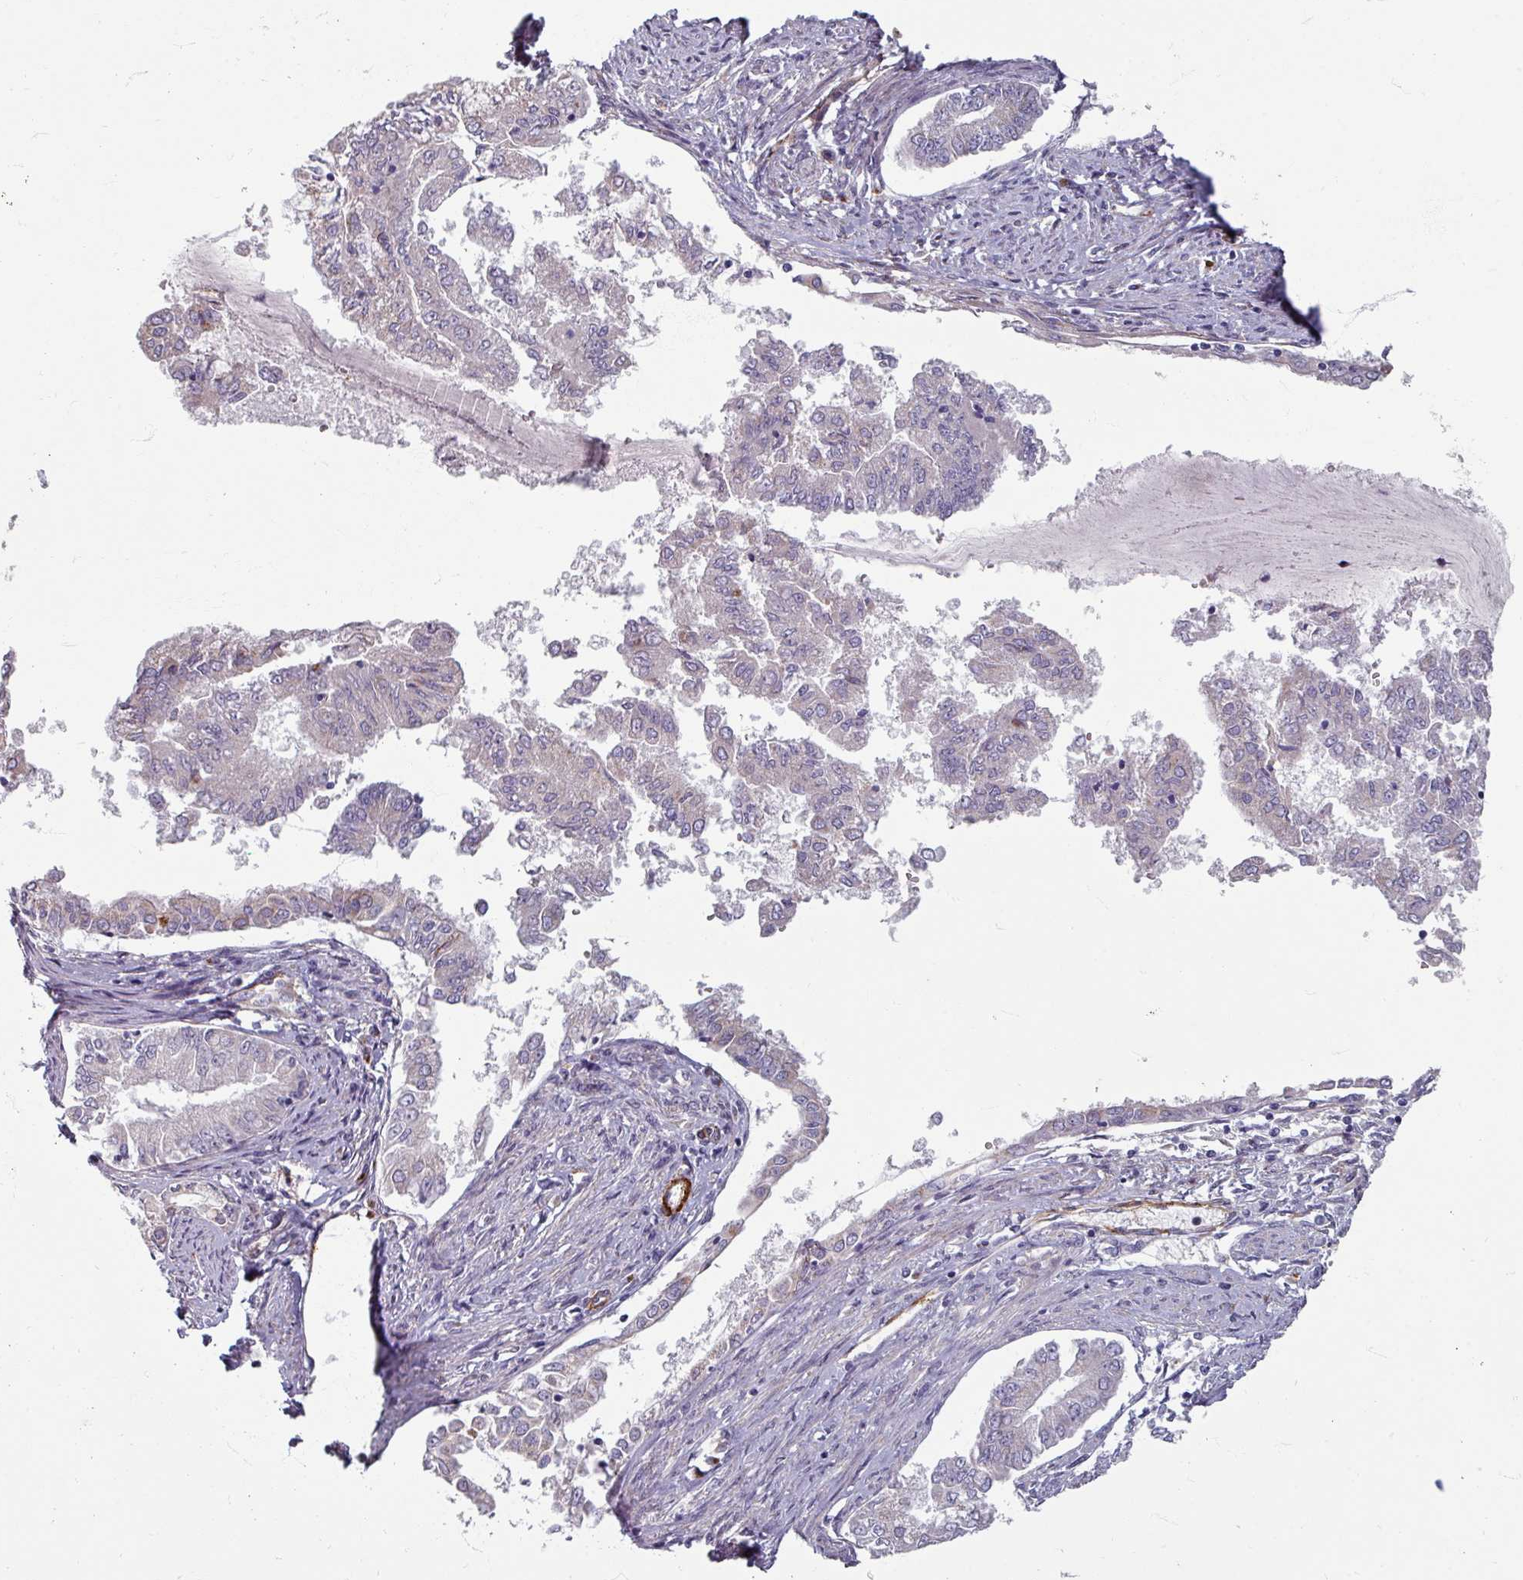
{"staining": {"intensity": "moderate", "quantity": "<25%", "location": "cytoplasmic/membranous"}, "tissue": "endometrial cancer", "cell_type": "Tumor cells", "image_type": "cancer", "snomed": [{"axis": "morphology", "description": "Adenocarcinoma, NOS"}, {"axis": "topography", "description": "Endometrium"}], "caption": "Human endometrial cancer stained for a protein (brown) demonstrates moderate cytoplasmic/membranous positive expression in approximately <25% of tumor cells.", "gene": "GABARAPL1", "patient": {"sex": "female", "age": 76}}